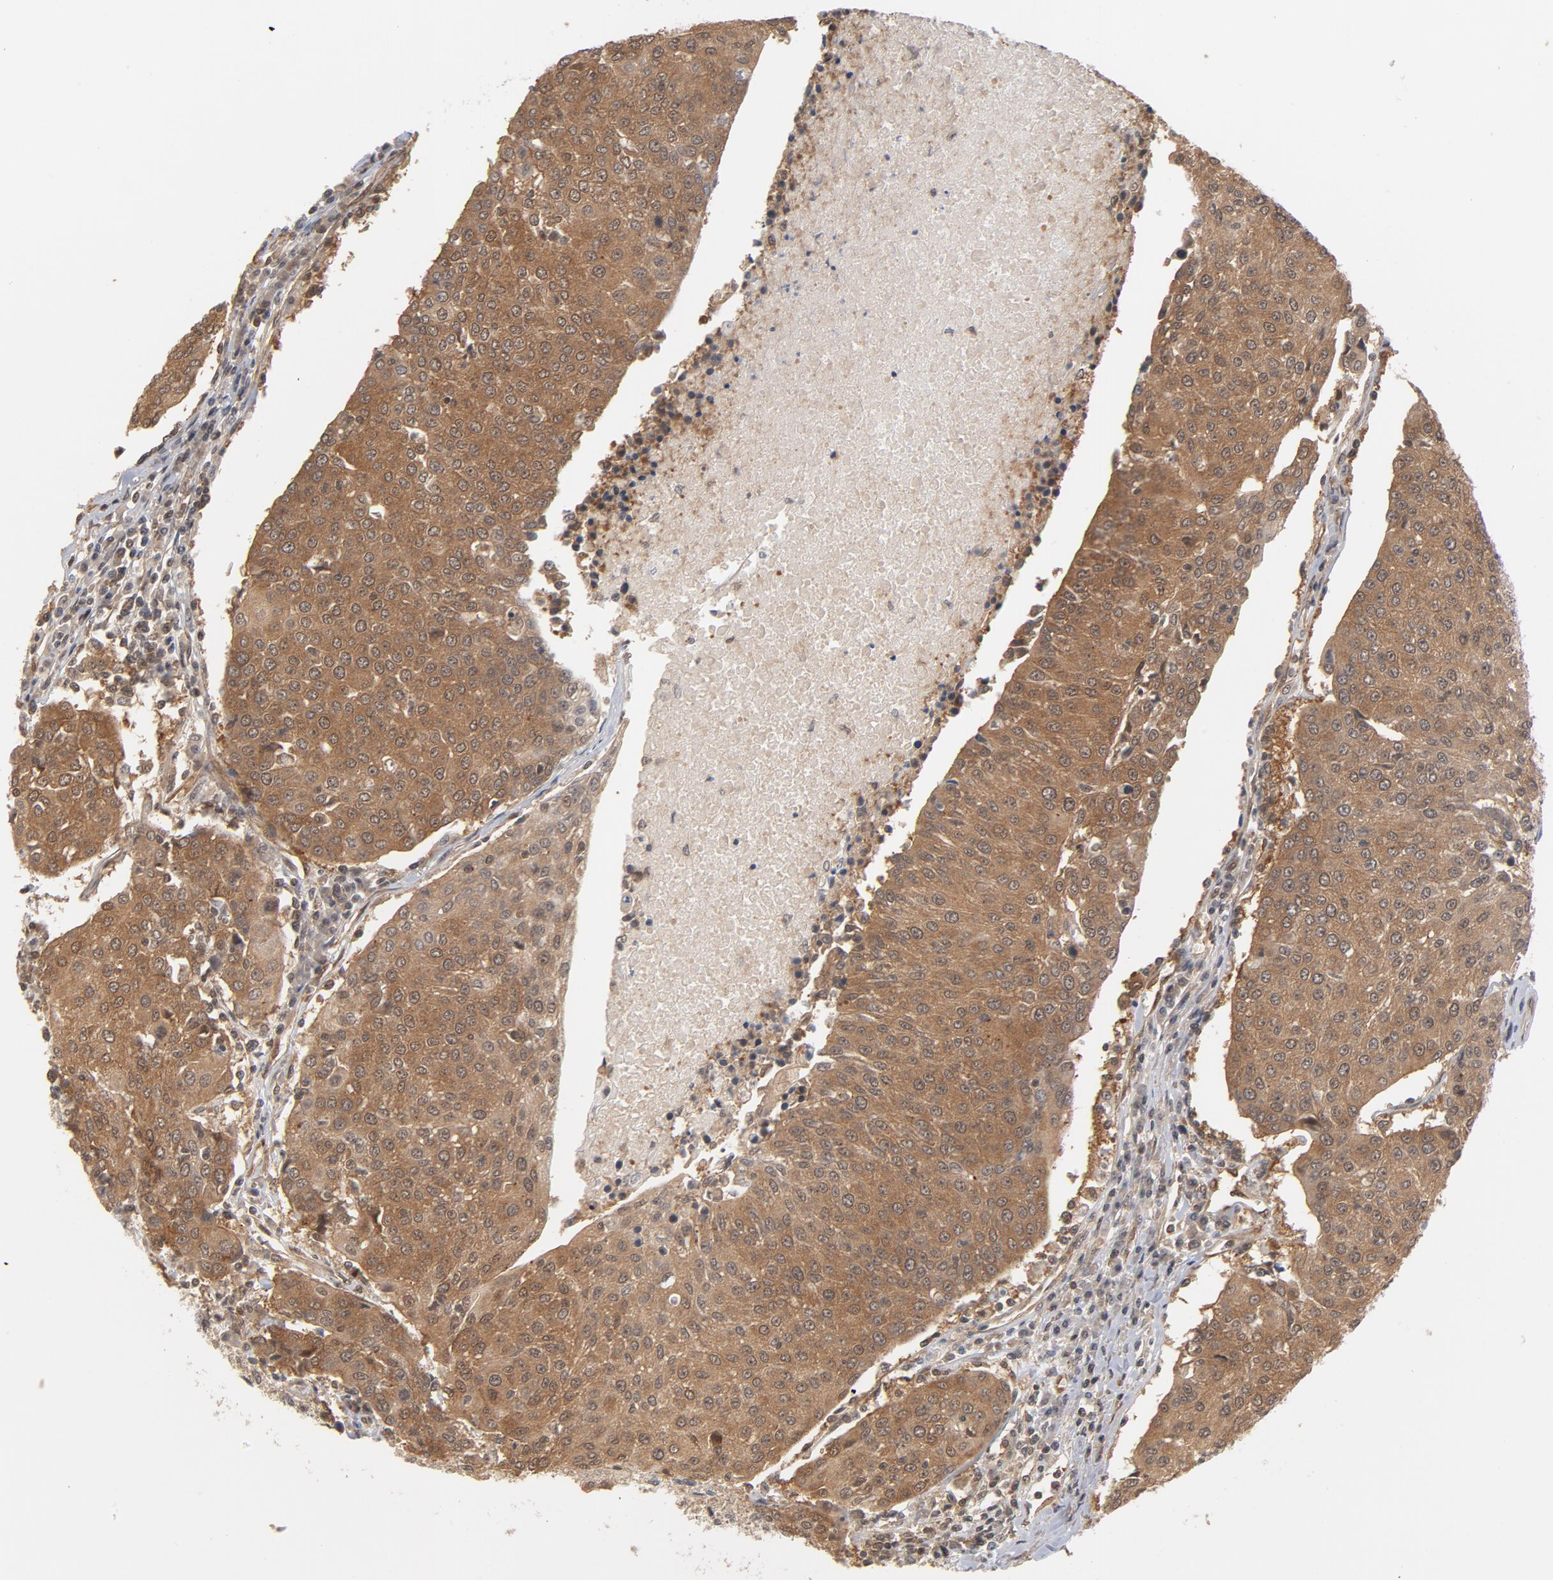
{"staining": {"intensity": "moderate", "quantity": ">75%", "location": "cytoplasmic/membranous"}, "tissue": "urothelial cancer", "cell_type": "Tumor cells", "image_type": "cancer", "snomed": [{"axis": "morphology", "description": "Urothelial carcinoma, High grade"}, {"axis": "topography", "description": "Urinary bladder"}], "caption": "About >75% of tumor cells in human high-grade urothelial carcinoma exhibit moderate cytoplasmic/membranous protein positivity as visualized by brown immunohistochemical staining.", "gene": "CDC37", "patient": {"sex": "female", "age": 85}}